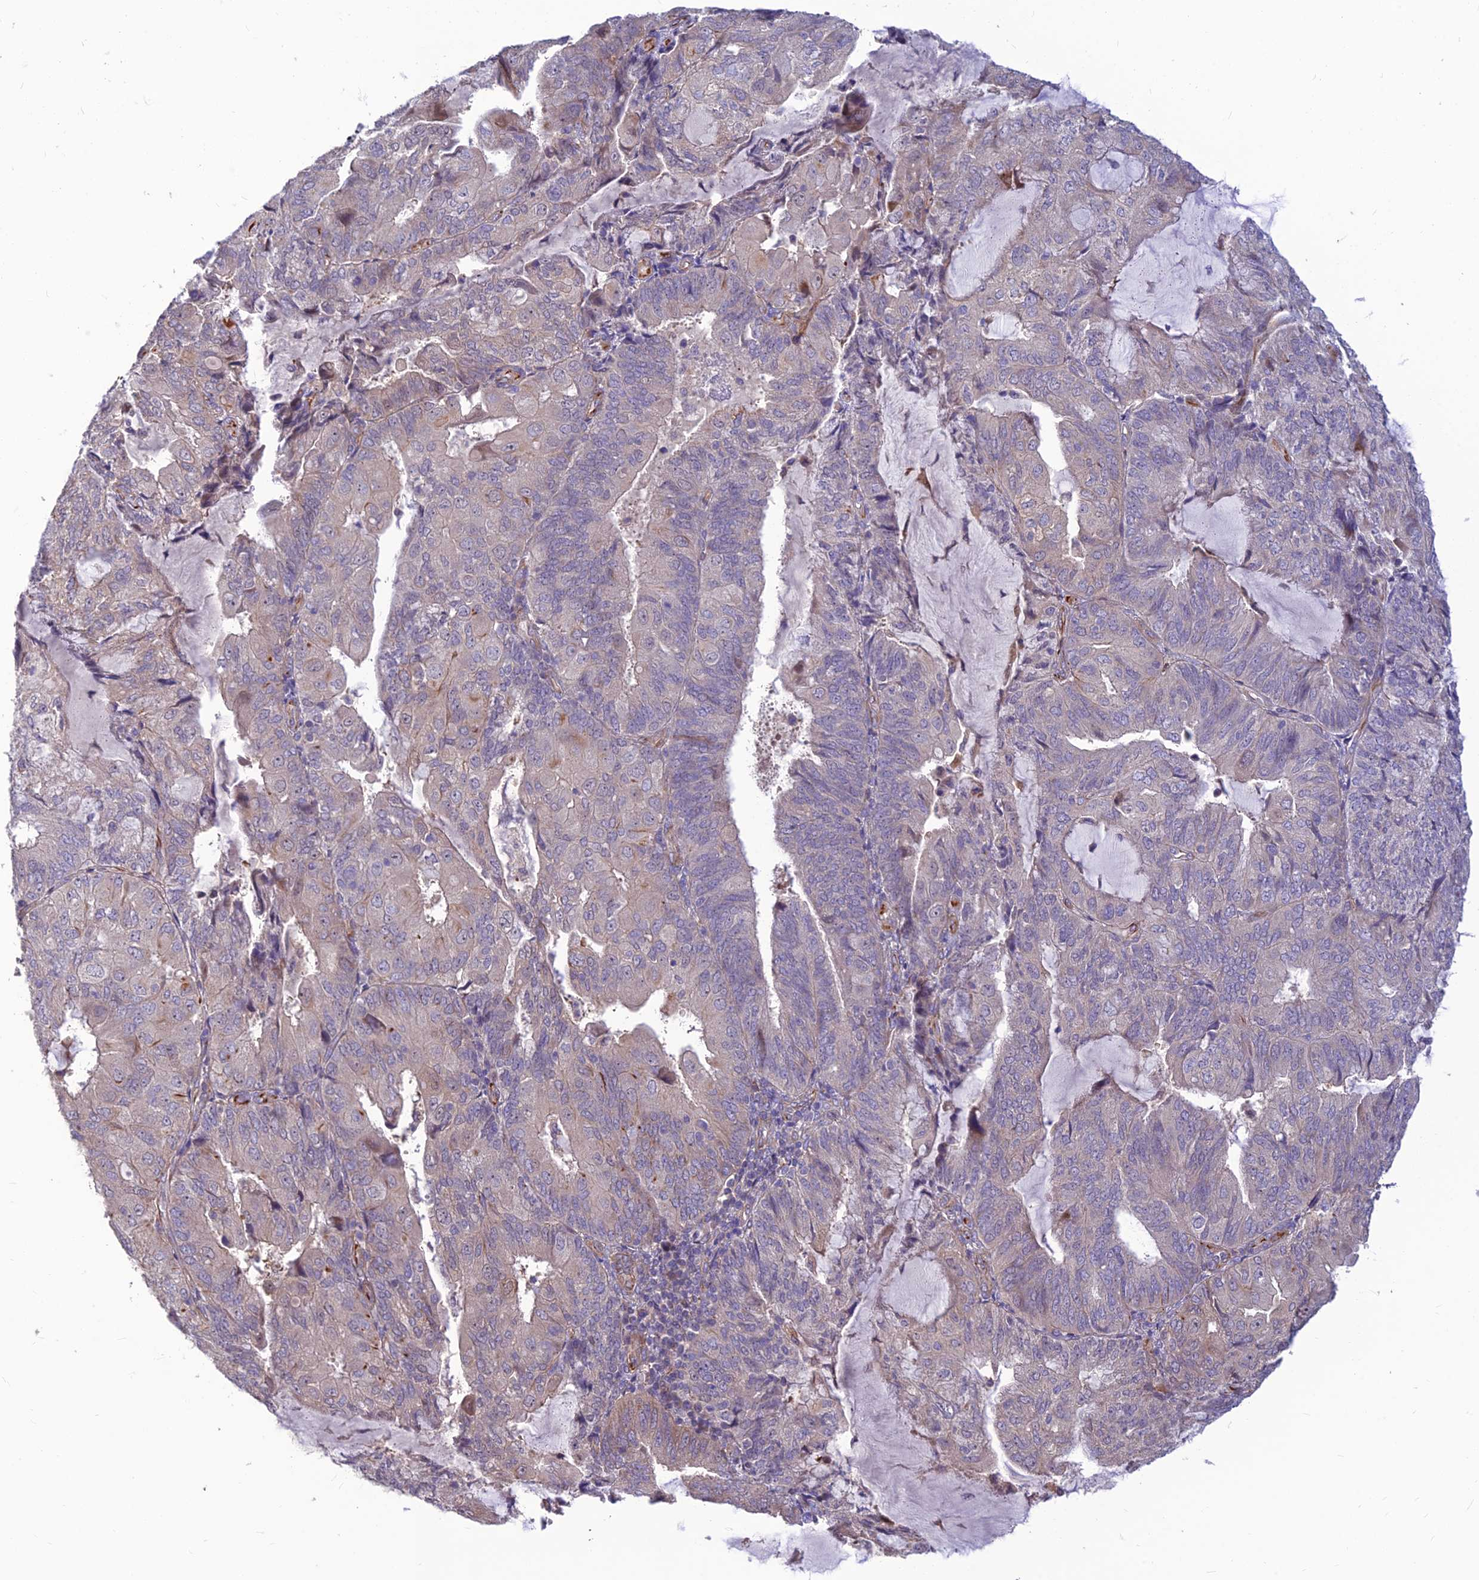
{"staining": {"intensity": "negative", "quantity": "none", "location": "none"}, "tissue": "endometrial cancer", "cell_type": "Tumor cells", "image_type": "cancer", "snomed": [{"axis": "morphology", "description": "Adenocarcinoma, NOS"}, {"axis": "topography", "description": "Endometrium"}], "caption": "Endometrial cancer was stained to show a protein in brown. There is no significant expression in tumor cells.", "gene": "ST8SIA5", "patient": {"sex": "female", "age": 81}}